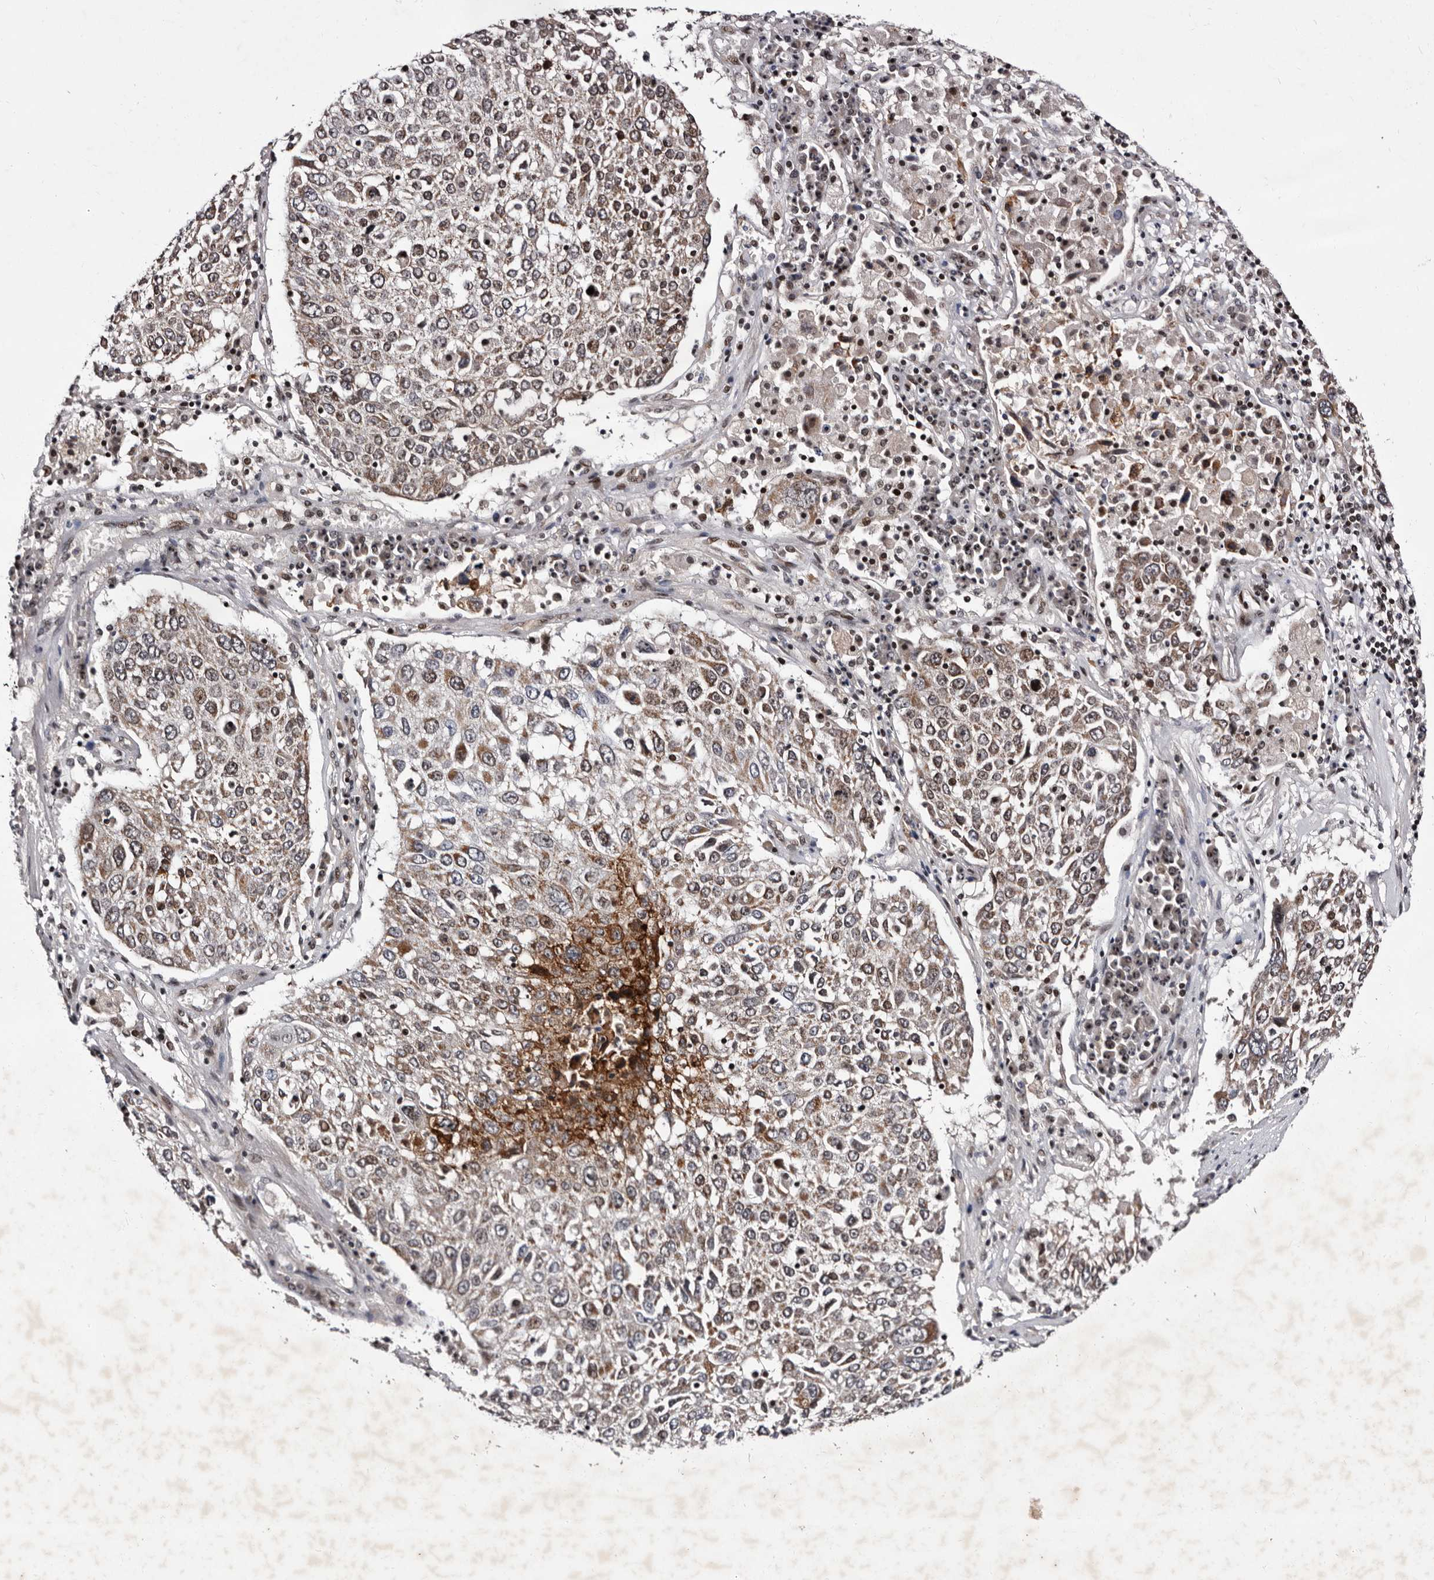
{"staining": {"intensity": "weak", "quantity": ">75%", "location": "cytoplasmic/membranous,nuclear"}, "tissue": "lung cancer", "cell_type": "Tumor cells", "image_type": "cancer", "snomed": [{"axis": "morphology", "description": "Squamous cell carcinoma, NOS"}, {"axis": "topography", "description": "Lung"}], "caption": "Squamous cell carcinoma (lung) stained with immunohistochemistry shows weak cytoplasmic/membranous and nuclear expression in about >75% of tumor cells.", "gene": "TNKS", "patient": {"sex": "male", "age": 65}}